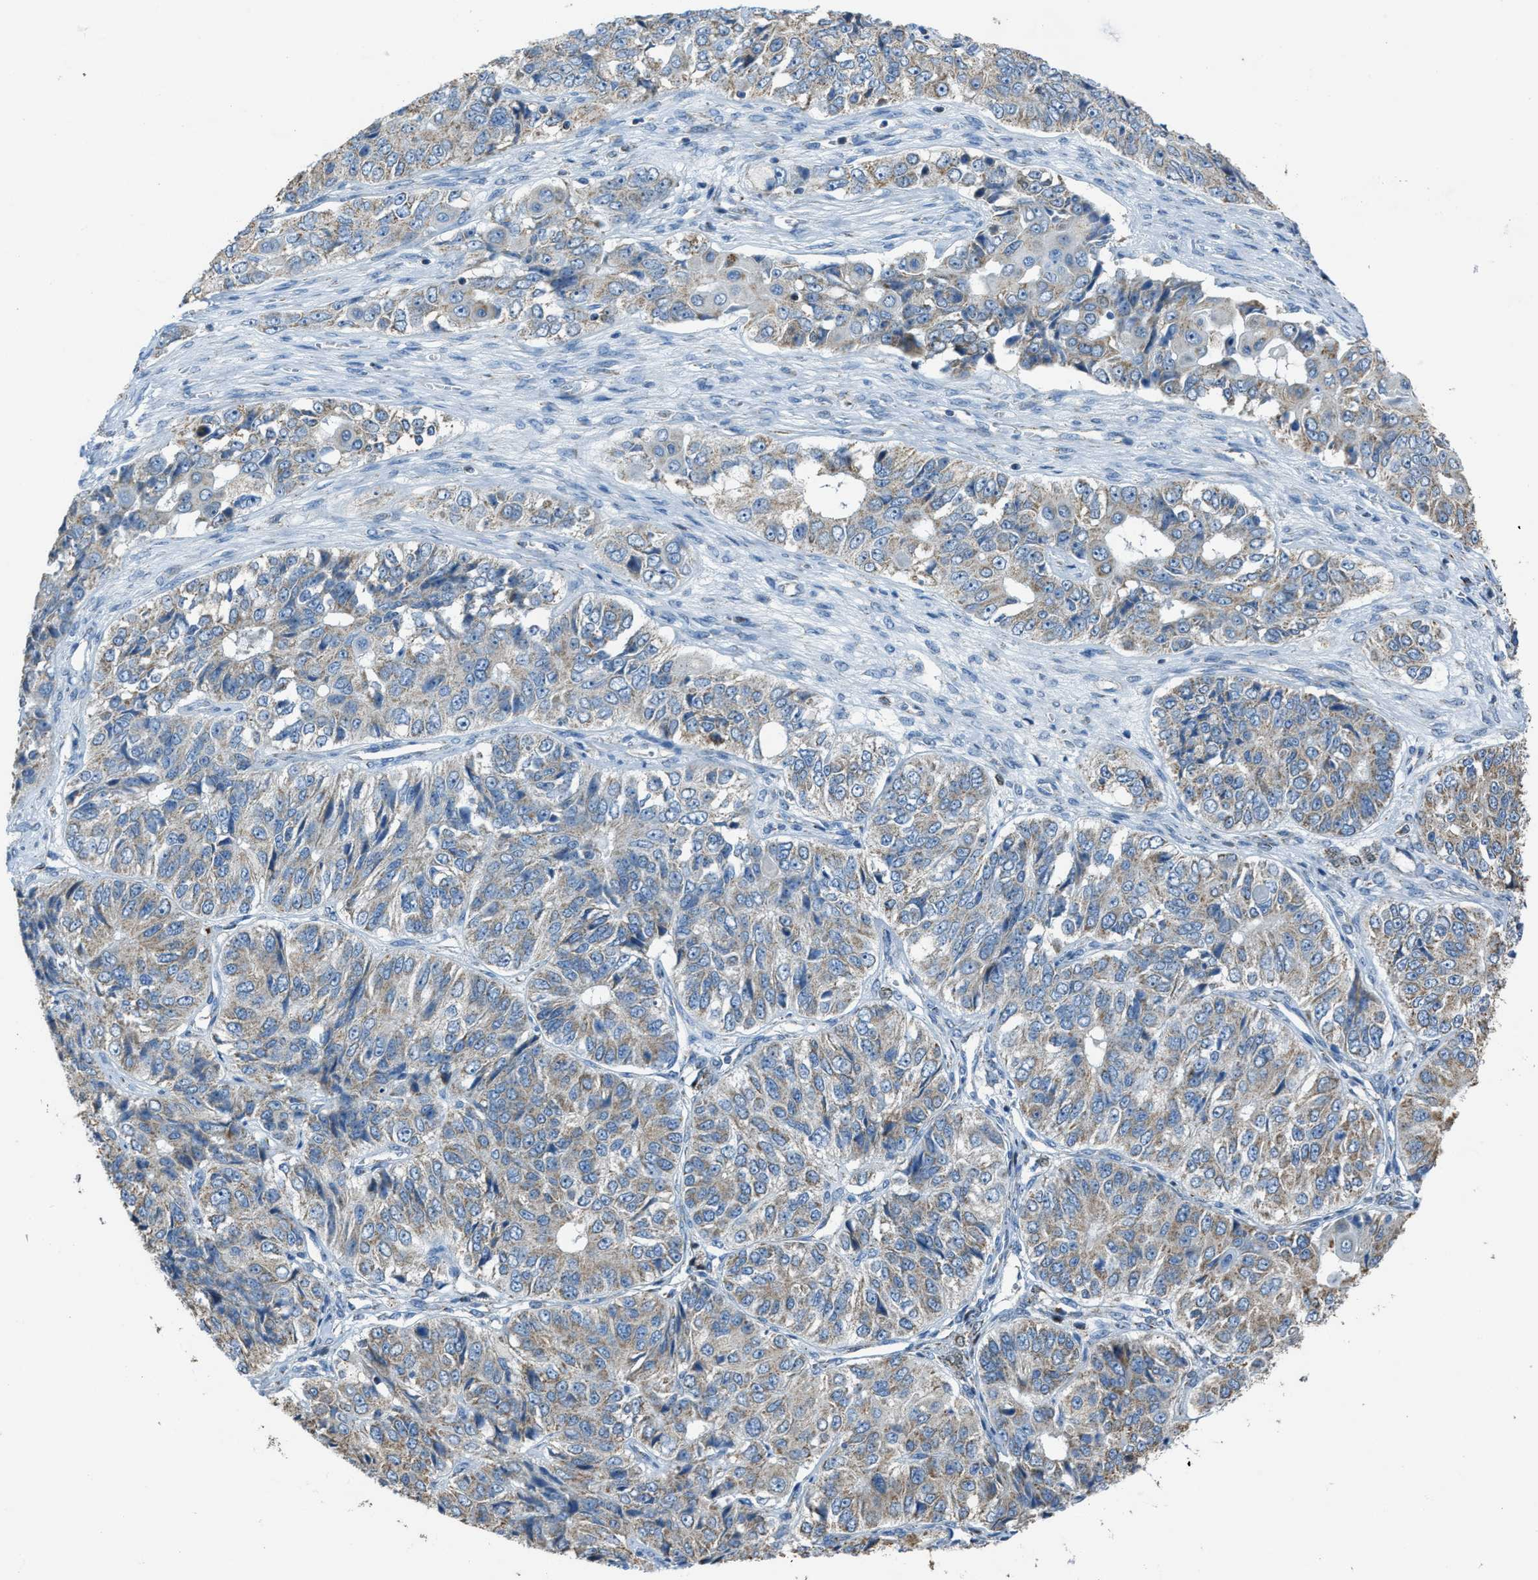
{"staining": {"intensity": "weak", "quantity": ">75%", "location": "cytoplasmic/membranous"}, "tissue": "ovarian cancer", "cell_type": "Tumor cells", "image_type": "cancer", "snomed": [{"axis": "morphology", "description": "Carcinoma, endometroid"}, {"axis": "topography", "description": "Ovary"}], "caption": "Protein analysis of endometroid carcinoma (ovarian) tissue exhibits weak cytoplasmic/membranous positivity in approximately >75% of tumor cells.", "gene": "SLC25A11", "patient": {"sex": "female", "age": 51}}